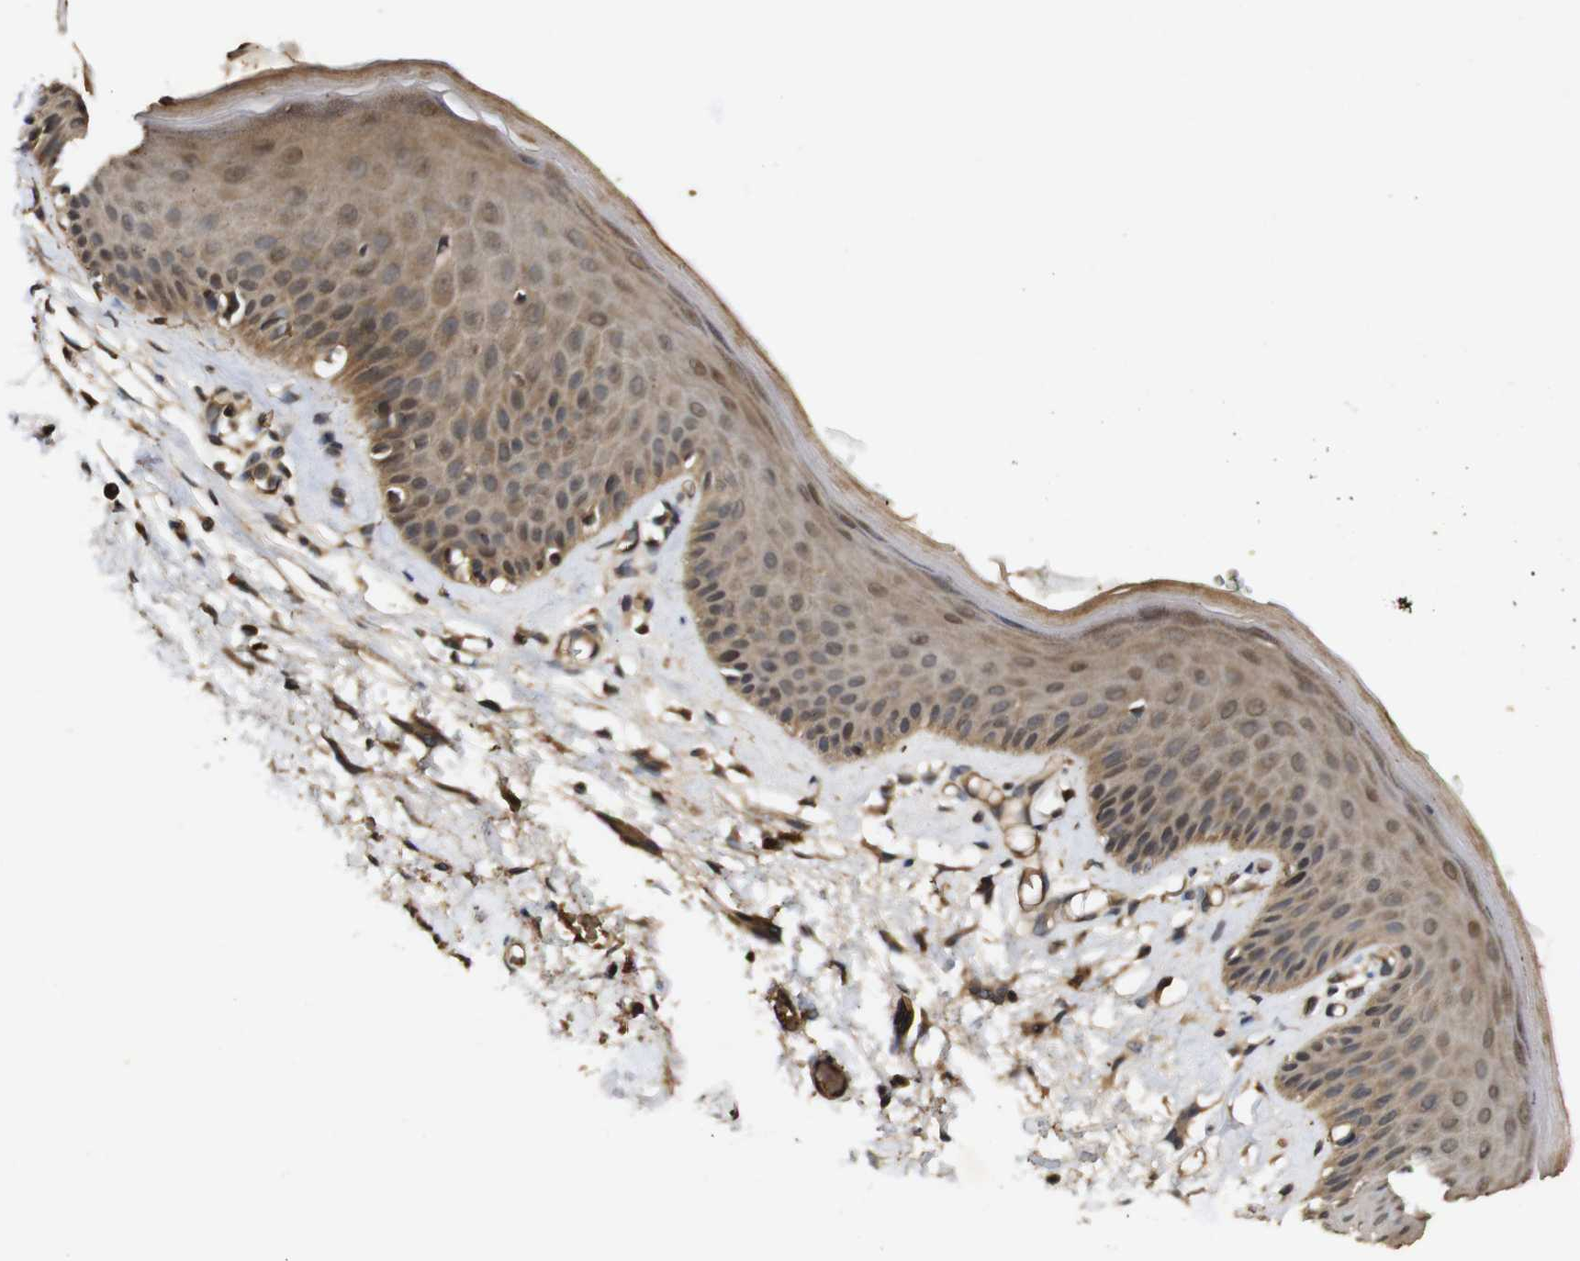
{"staining": {"intensity": "moderate", "quantity": ">75%", "location": "cytoplasmic/membranous,nuclear"}, "tissue": "skin", "cell_type": "Epidermal cells", "image_type": "normal", "snomed": [{"axis": "morphology", "description": "Normal tissue, NOS"}, {"axis": "topography", "description": "Vulva"}], "caption": "Immunohistochemical staining of unremarkable human skin exhibits medium levels of moderate cytoplasmic/membranous,nuclear staining in approximately >75% of epidermal cells.", "gene": "RIPK1", "patient": {"sex": "female", "age": 73}}